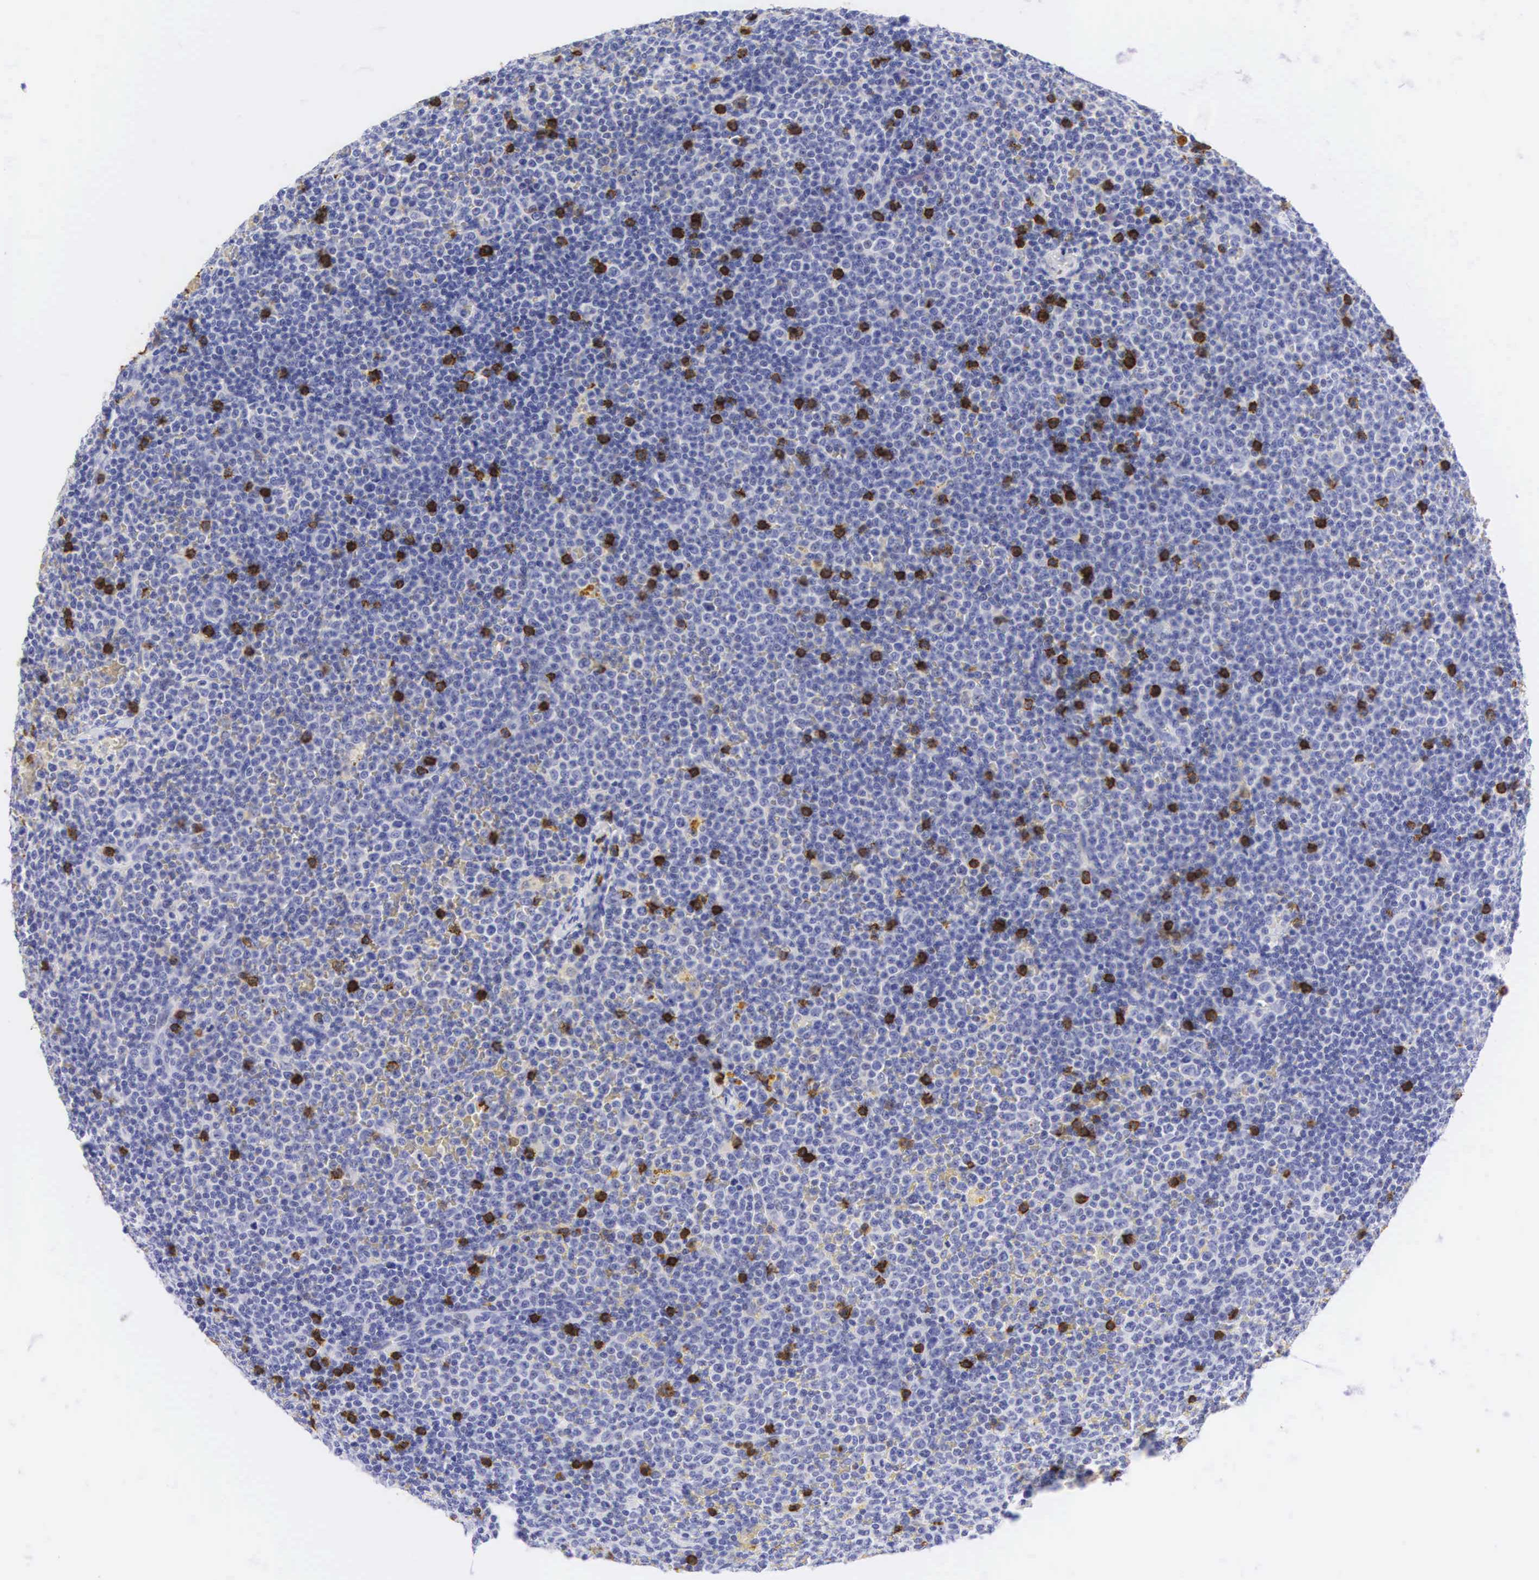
{"staining": {"intensity": "strong", "quantity": "<25%", "location": "cytoplasmic/membranous,nuclear"}, "tissue": "lymphoma", "cell_type": "Tumor cells", "image_type": "cancer", "snomed": [{"axis": "morphology", "description": "Malignant lymphoma, non-Hodgkin's type, Low grade"}, {"axis": "topography", "description": "Lymph node"}], "caption": "High-power microscopy captured an immunohistochemistry photomicrograph of low-grade malignant lymphoma, non-Hodgkin's type, revealing strong cytoplasmic/membranous and nuclear expression in about <25% of tumor cells.", "gene": "CD8A", "patient": {"sex": "male", "age": 50}}